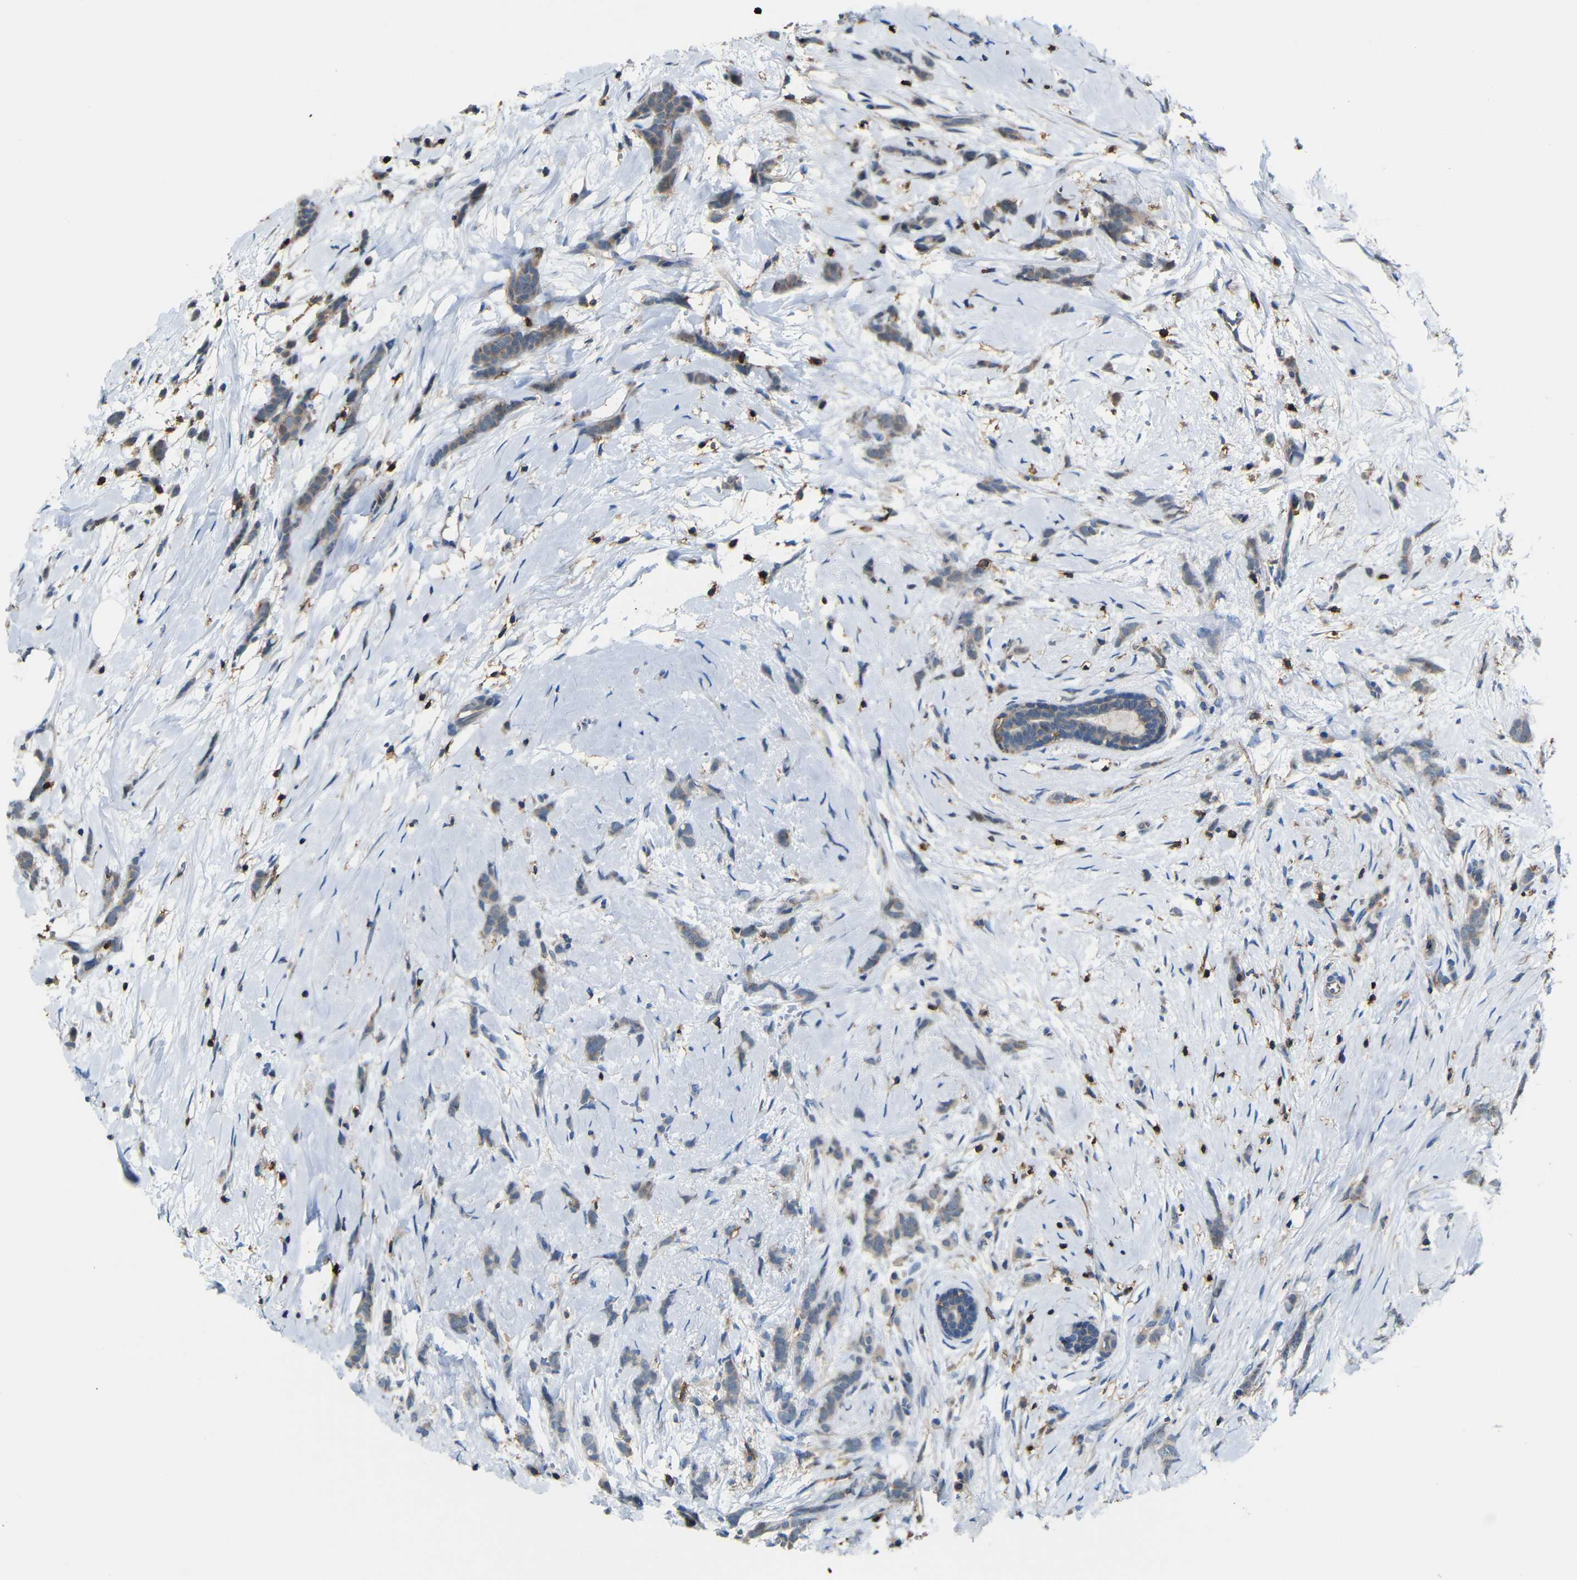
{"staining": {"intensity": "moderate", "quantity": "25%-75%", "location": "cytoplasmic/membranous"}, "tissue": "breast cancer", "cell_type": "Tumor cells", "image_type": "cancer", "snomed": [{"axis": "morphology", "description": "Lobular carcinoma, in situ"}, {"axis": "morphology", "description": "Lobular carcinoma"}, {"axis": "topography", "description": "Breast"}], "caption": "DAB immunohistochemical staining of breast cancer (lobular carcinoma) demonstrates moderate cytoplasmic/membranous protein positivity in approximately 25%-75% of tumor cells.", "gene": "P2RY12", "patient": {"sex": "female", "age": 41}}